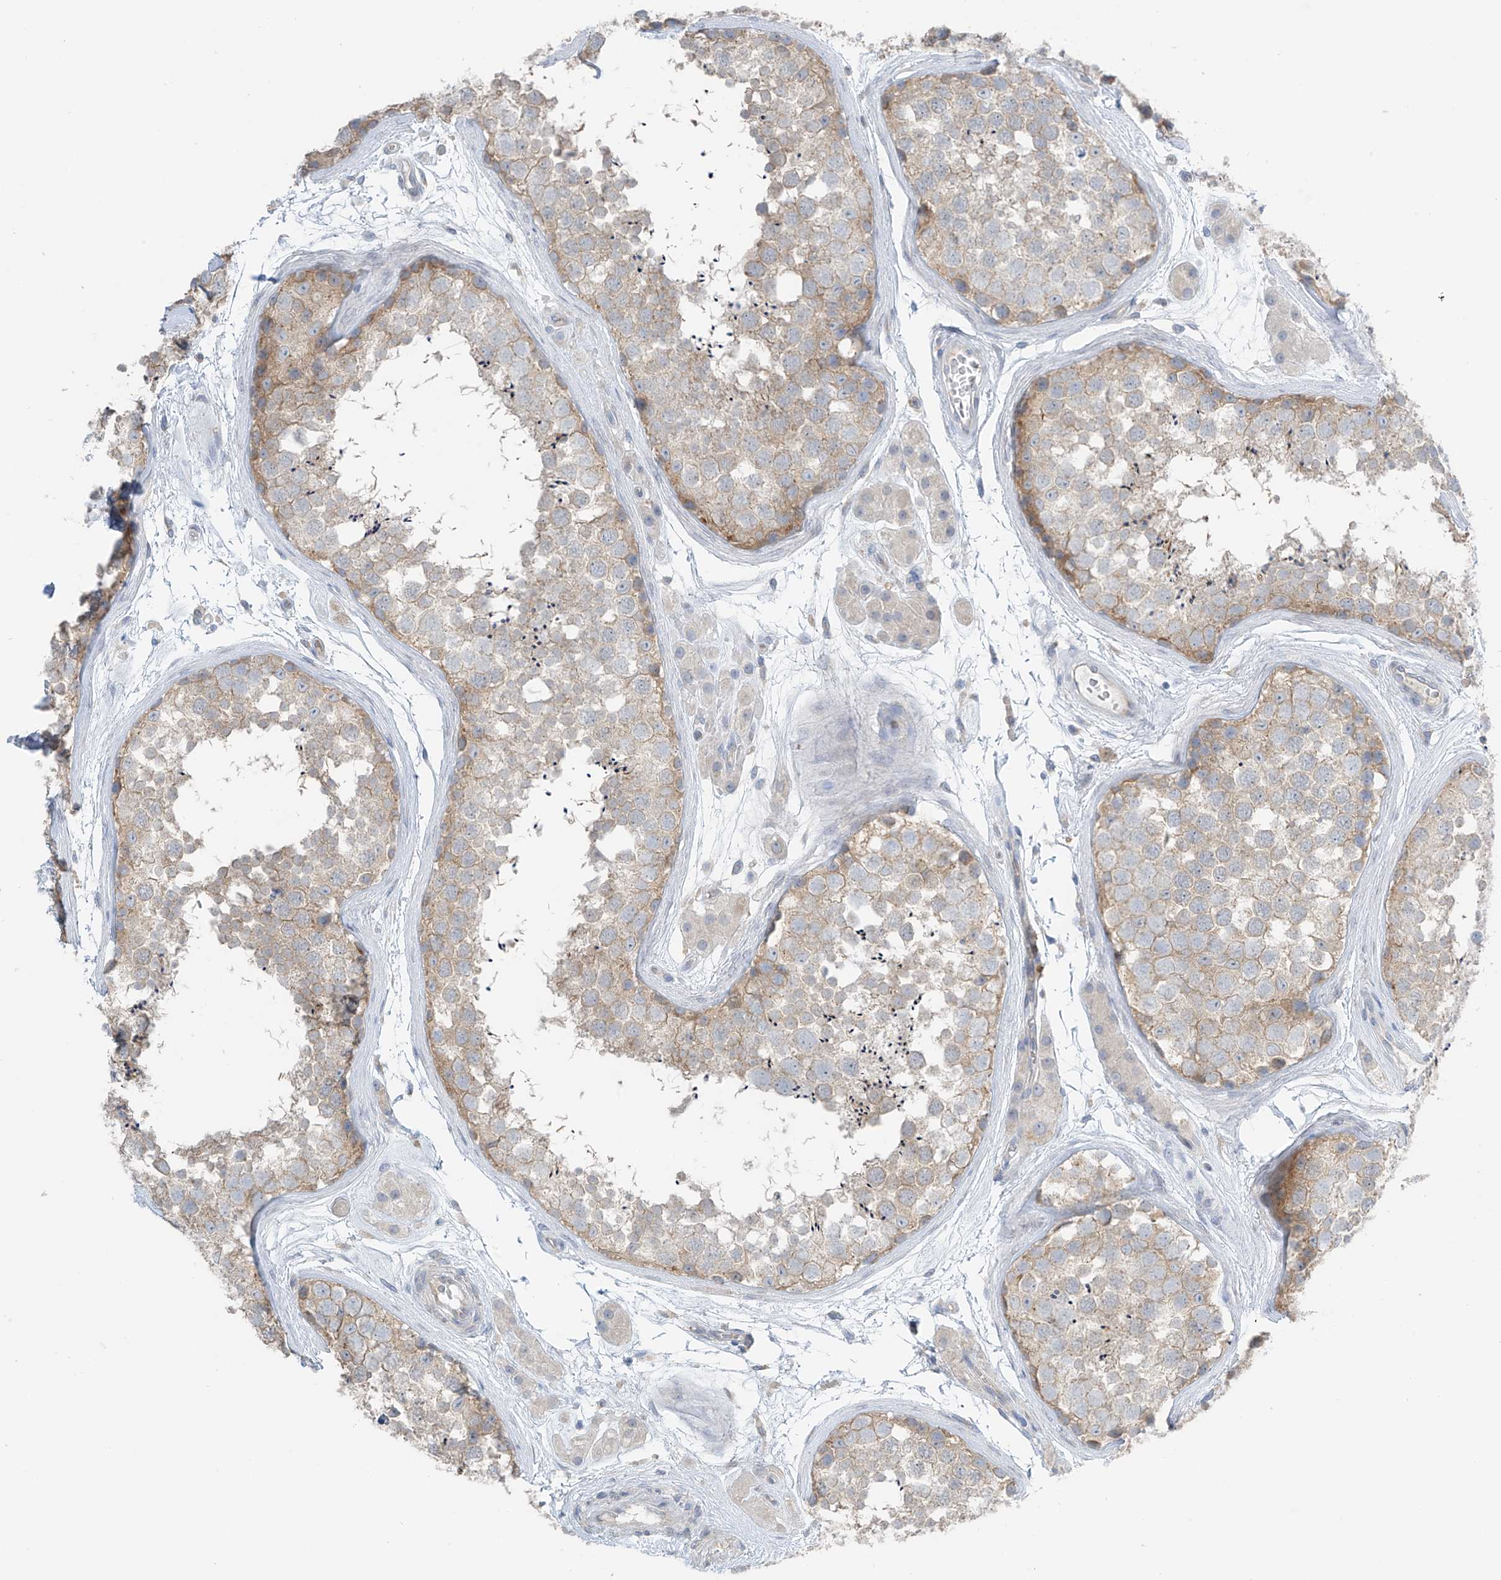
{"staining": {"intensity": "moderate", "quantity": "25%-75%", "location": "cytoplasmic/membranous"}, "tissue": "testis", "cell_type": "Cells in seminiferous ducts", "image_type": "normal", "snomed": [{"axis": "morphology", "description": "Normal tissue, NOS"}, {"axis": "topography", "description": "Testis"}], "caption": "Moderate cytoplasmic/membranous positivity for a protein is seen in about 25%-75% of cells in seminiferous ducts of unremarkable testis using IHC.", "gene": "NALCN", "patient": {"sex": "male", "age": 56}}